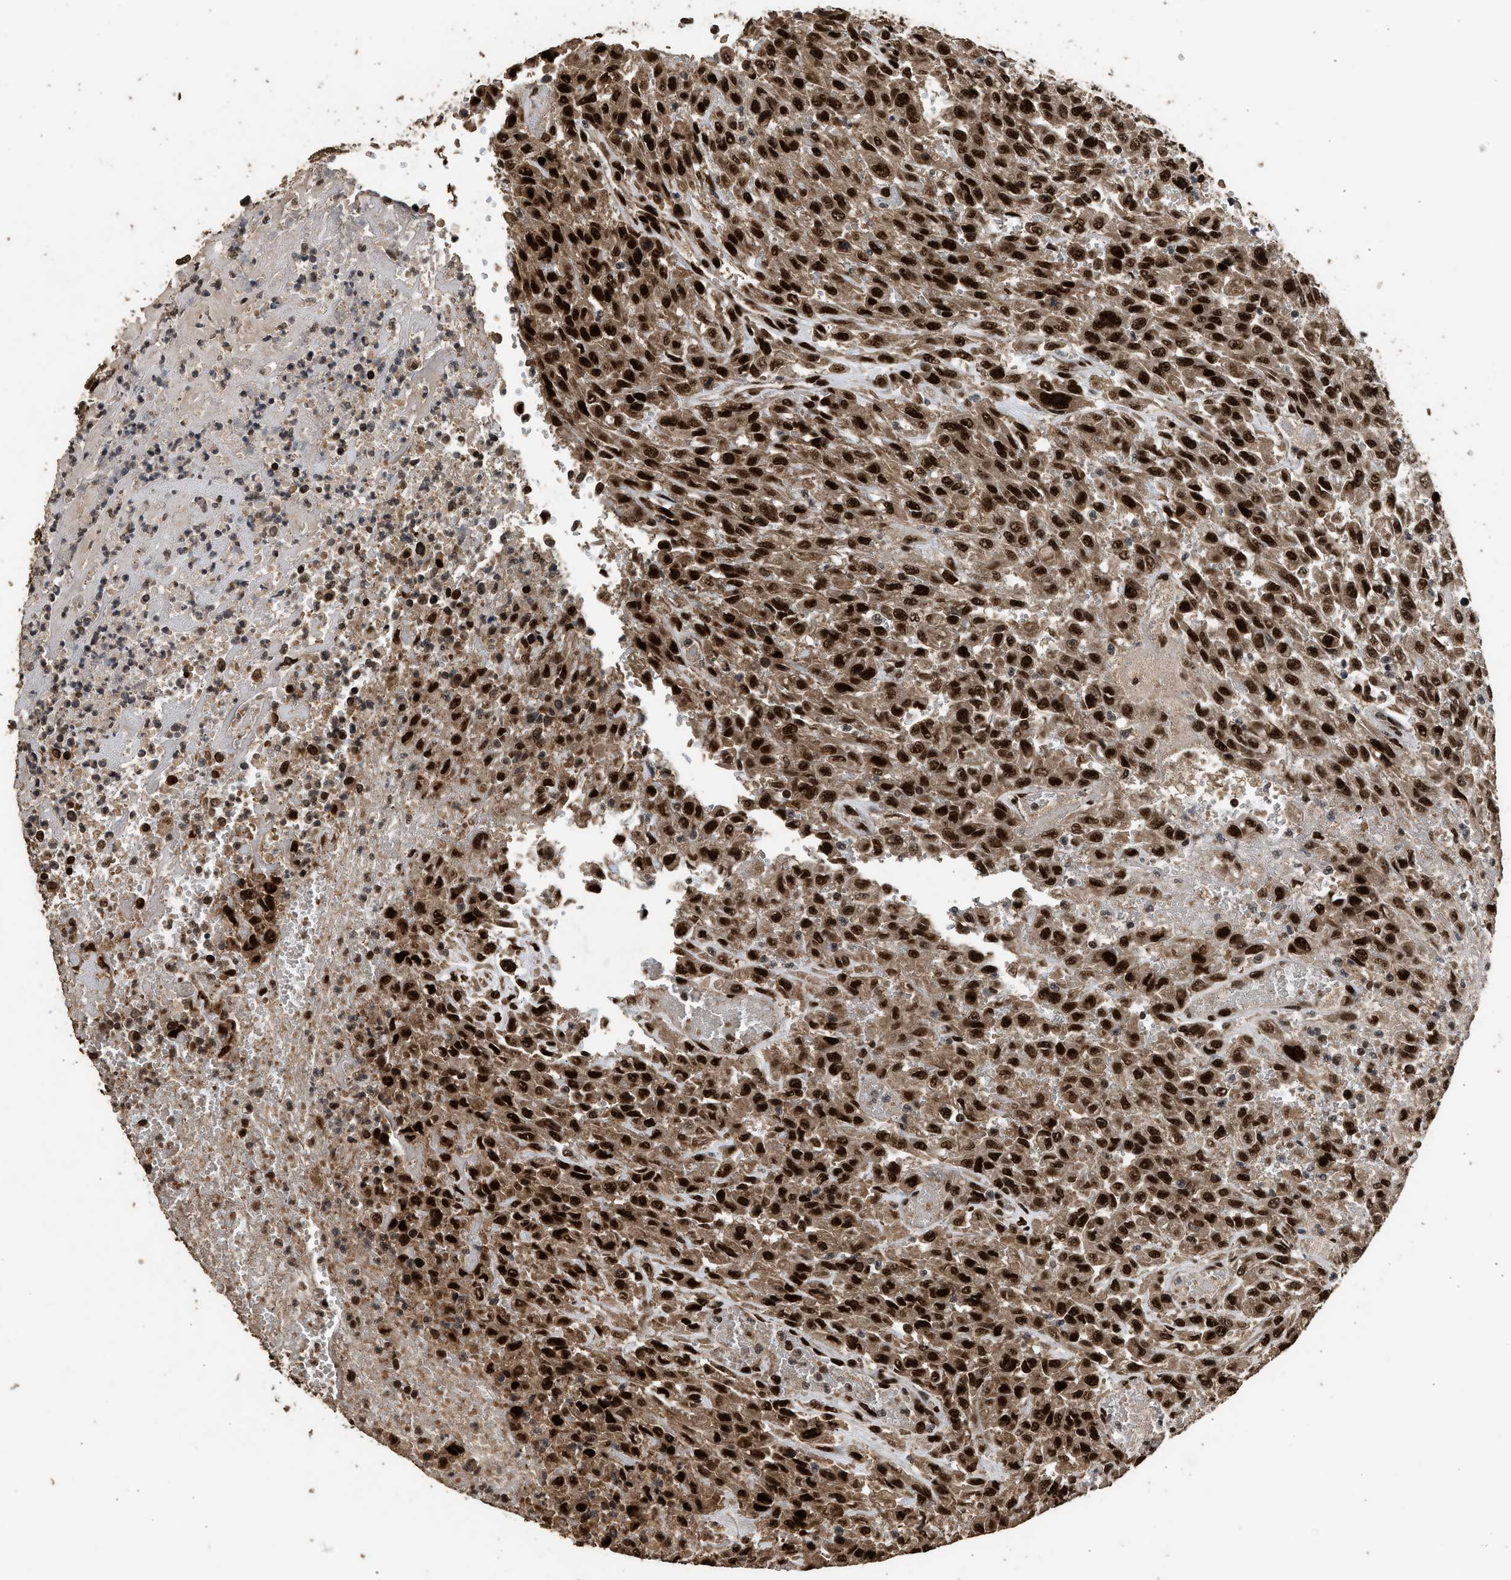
{"staining": {"intensity": "strong", "quantity": ">75%", "location": "cytoplasmic/membranous,nuclear"}, "tissue": "urothelial cancer", "cell_type": "Tumor cells", "image_type": "cancer", "snomed": [{"axis": "morphology", "description": "Urothelial carcinoma, High grade"}, {"axis": "topography", "description": "Urinary bladder"}], "caption": "Immunohistochemical staining of high-grade urothelial carcinoma exhibits strong cytoplasmic/membranous and nuclear protein staining in about >75% of tumor cells.", "gene": "PPP4R3B", "patient": {"sex": "female", "age": 64}}